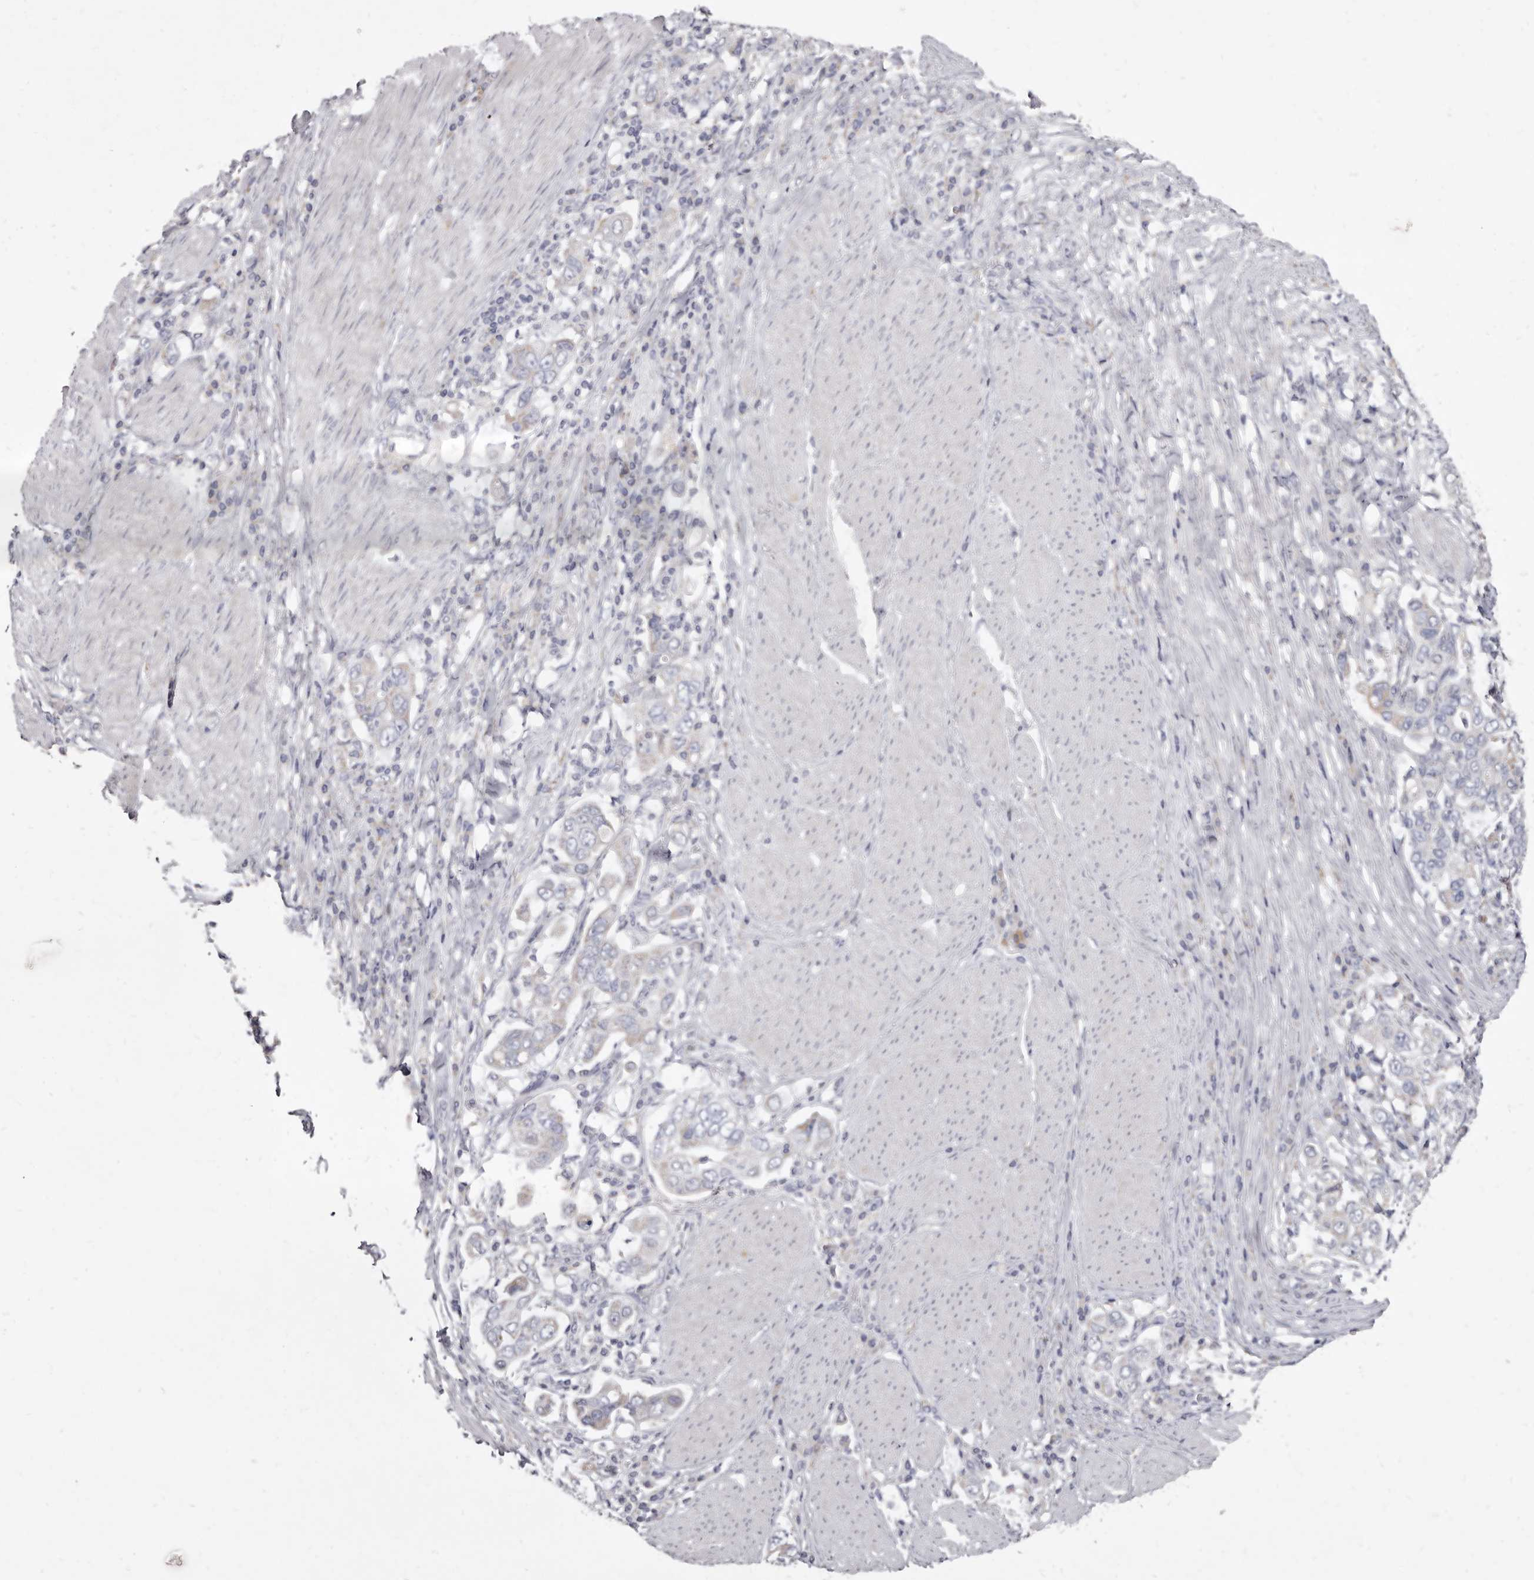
{"staining": {"intensity": "weak", "quantity": "<25%", "location": "cytoplasmic/membranous"}, "tissue": "stomach cancer", "cell_type": "Tumor cells", "image_type": "cancer", "snomed": [{"axis": "morphology", "description": "Adenocarcinoma, NOS"}, {"axis": "topography", "description": "Stomach, upper"}], "caption": "Immunohistochemistry (IHC) image of stomach cancer stained for a protein (brown), which demonstrates no positivity in tumor cells. The staining is performed using DAB brown chromogen with nuclei counter-stained in using hematoxylin.", "gene": "CYP2E1", "patient": {"sex": "male", "age": 62}}